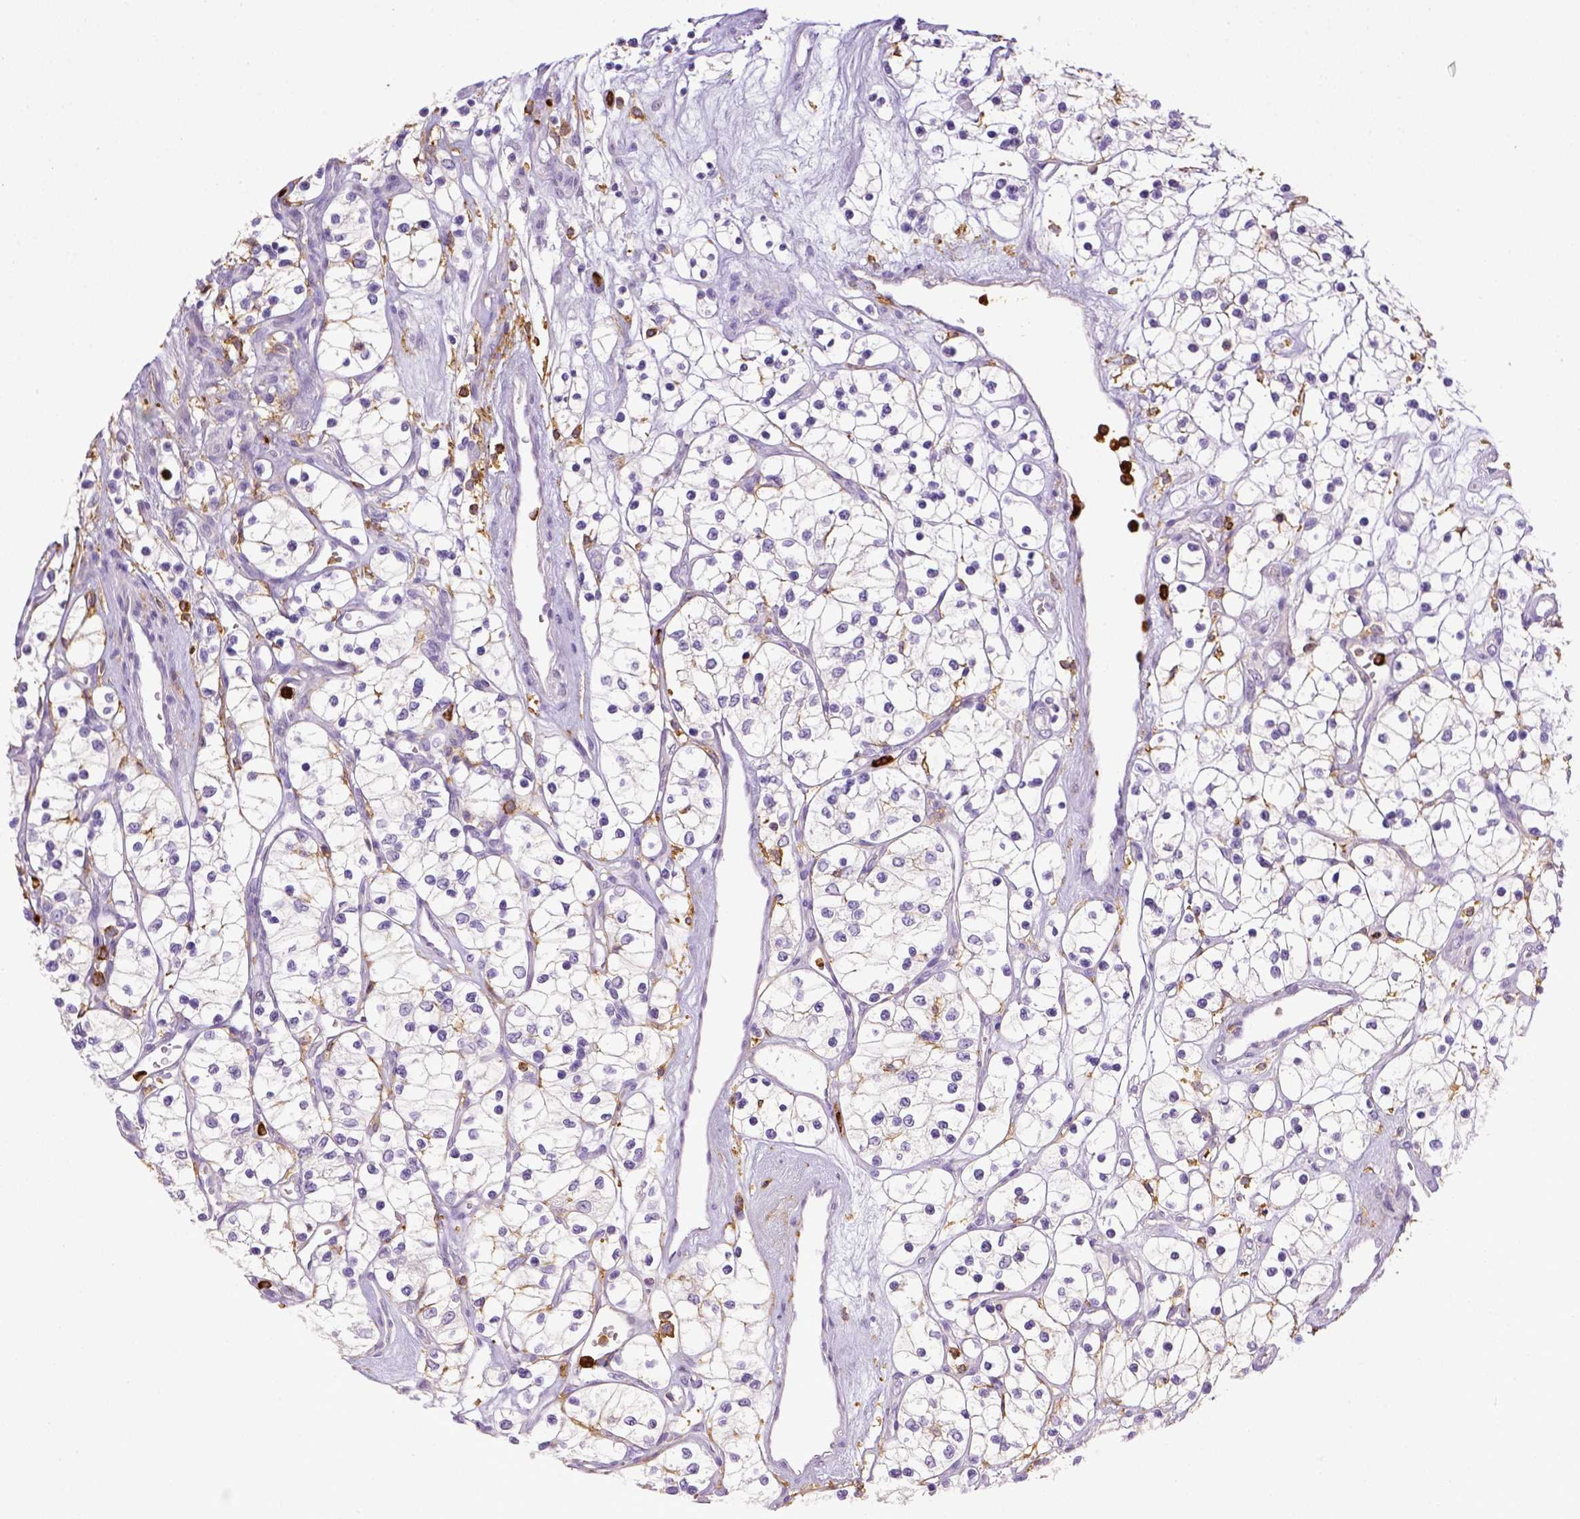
{"staining": {"intensity": "negative", "quantity": "none", "location": "none"}, "tissue": "renal cancer", "cell_type": "Tumor cells", "image_type": "cancer", "snomed": [{"axis": "morphology", "description": "Adenocarcinoma, NOS"}, {"axis": "topography", "description": "Kidney"}], "caption": "Immunohistochemistry of renal cancer (adenocarcinoma) exhibits no positivity in tumor cells.", "gene": "ITGAM", "patient": {"sex": "female", "age": 69}}